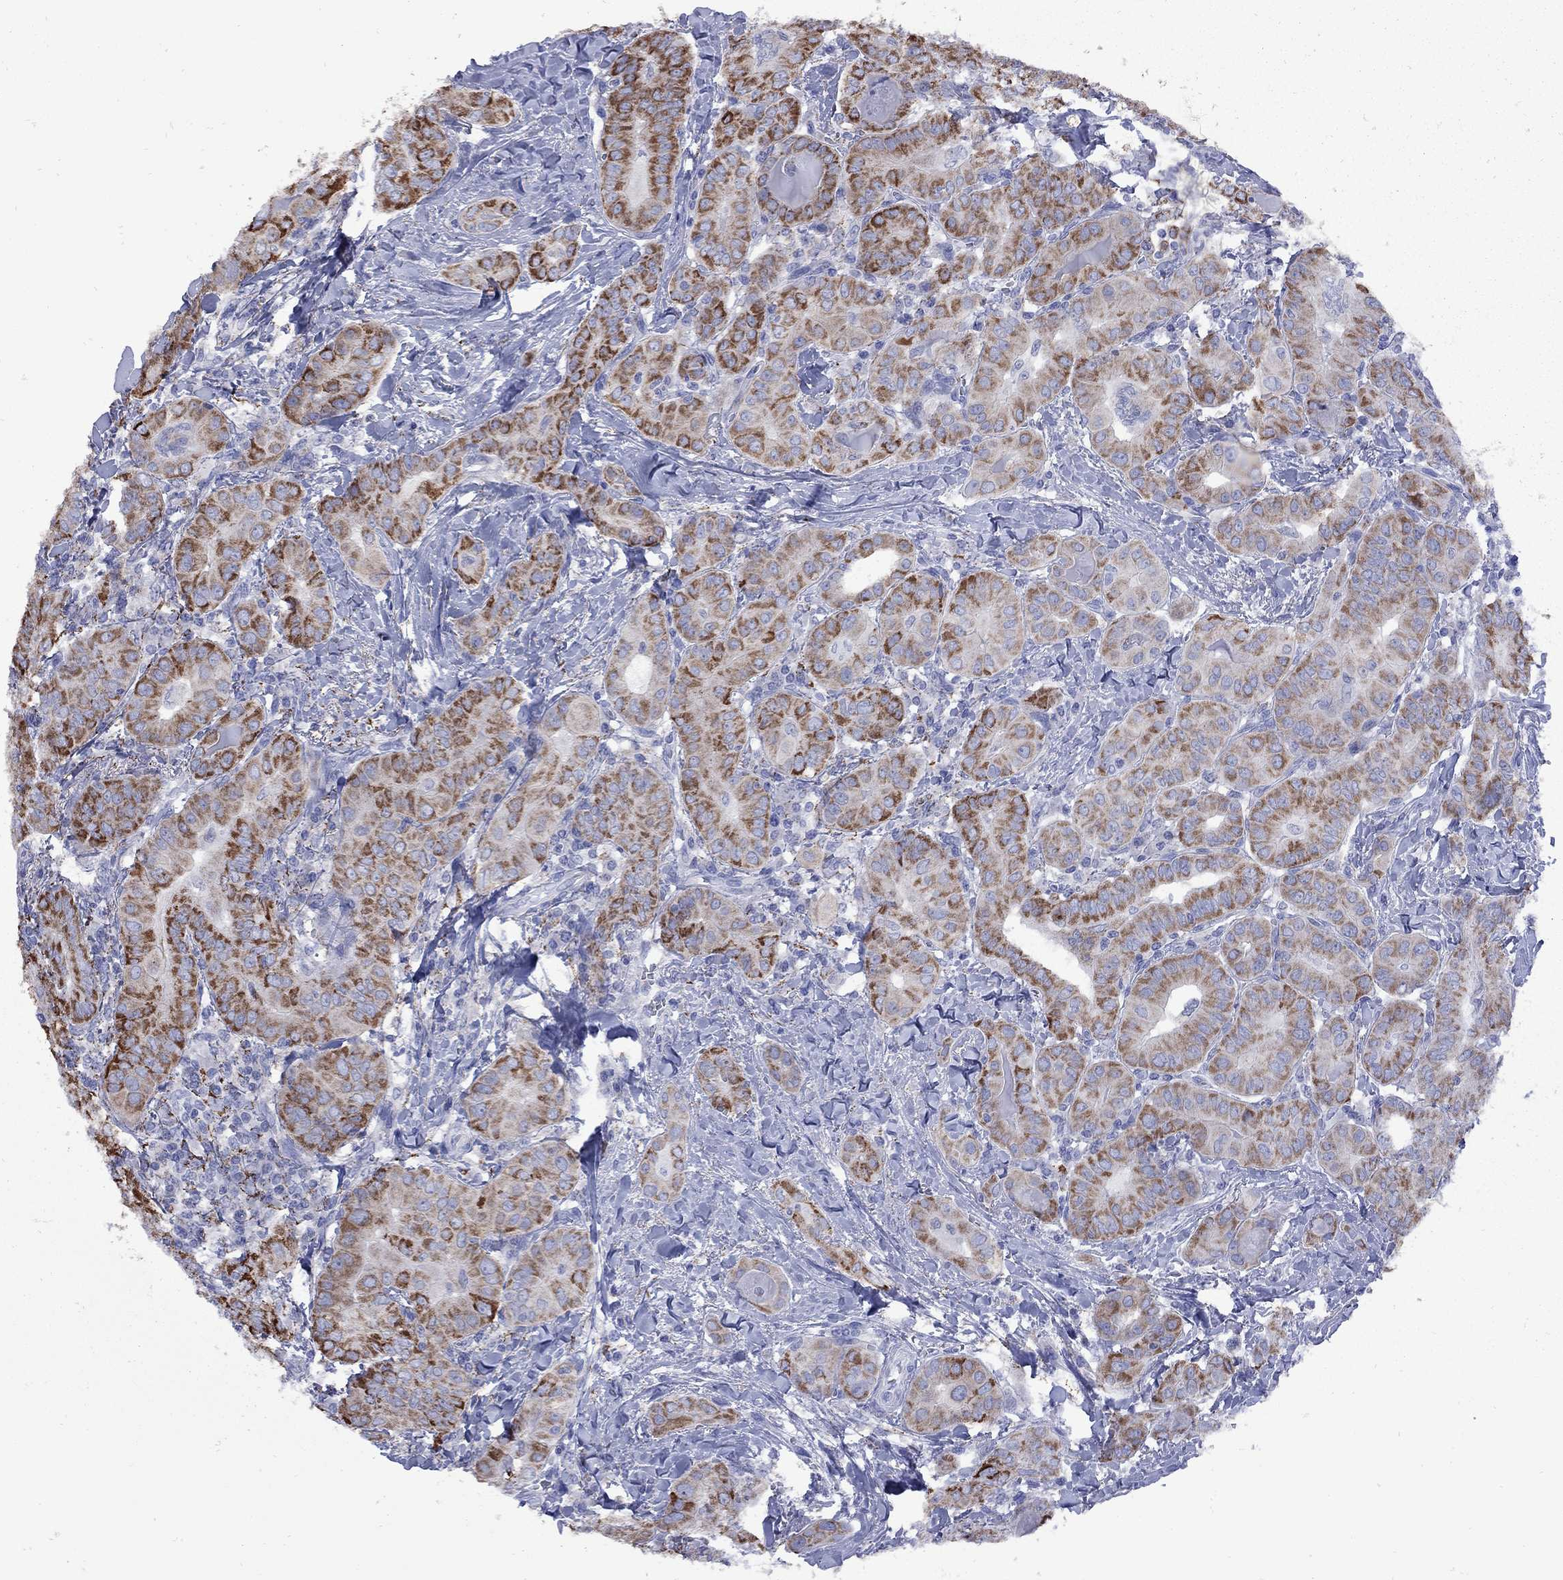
{"staining": {"intensity": "strong", "quantity": "25%-75%", "location": "cytoplasmic/membranous"}, "tissue": "thyroid cancer", "cell_type": "Tumor cells", "image_type": "cancer", "snomed": [{"axis": "morphology", "description": "Papillary adenocarcinoma, NOS"}, {"axis": "topography", "description": "Thyroid gland"}], "caption": "Immunohistochemical staining of papillary adenocarcinoma (thyroid) shows high levels of strong cytoplasmic/membranous protein positivity in about 25%-75% of tumor cells.", "gene": "SESTD1", "patient": {"sex": "female", "age": 37}}